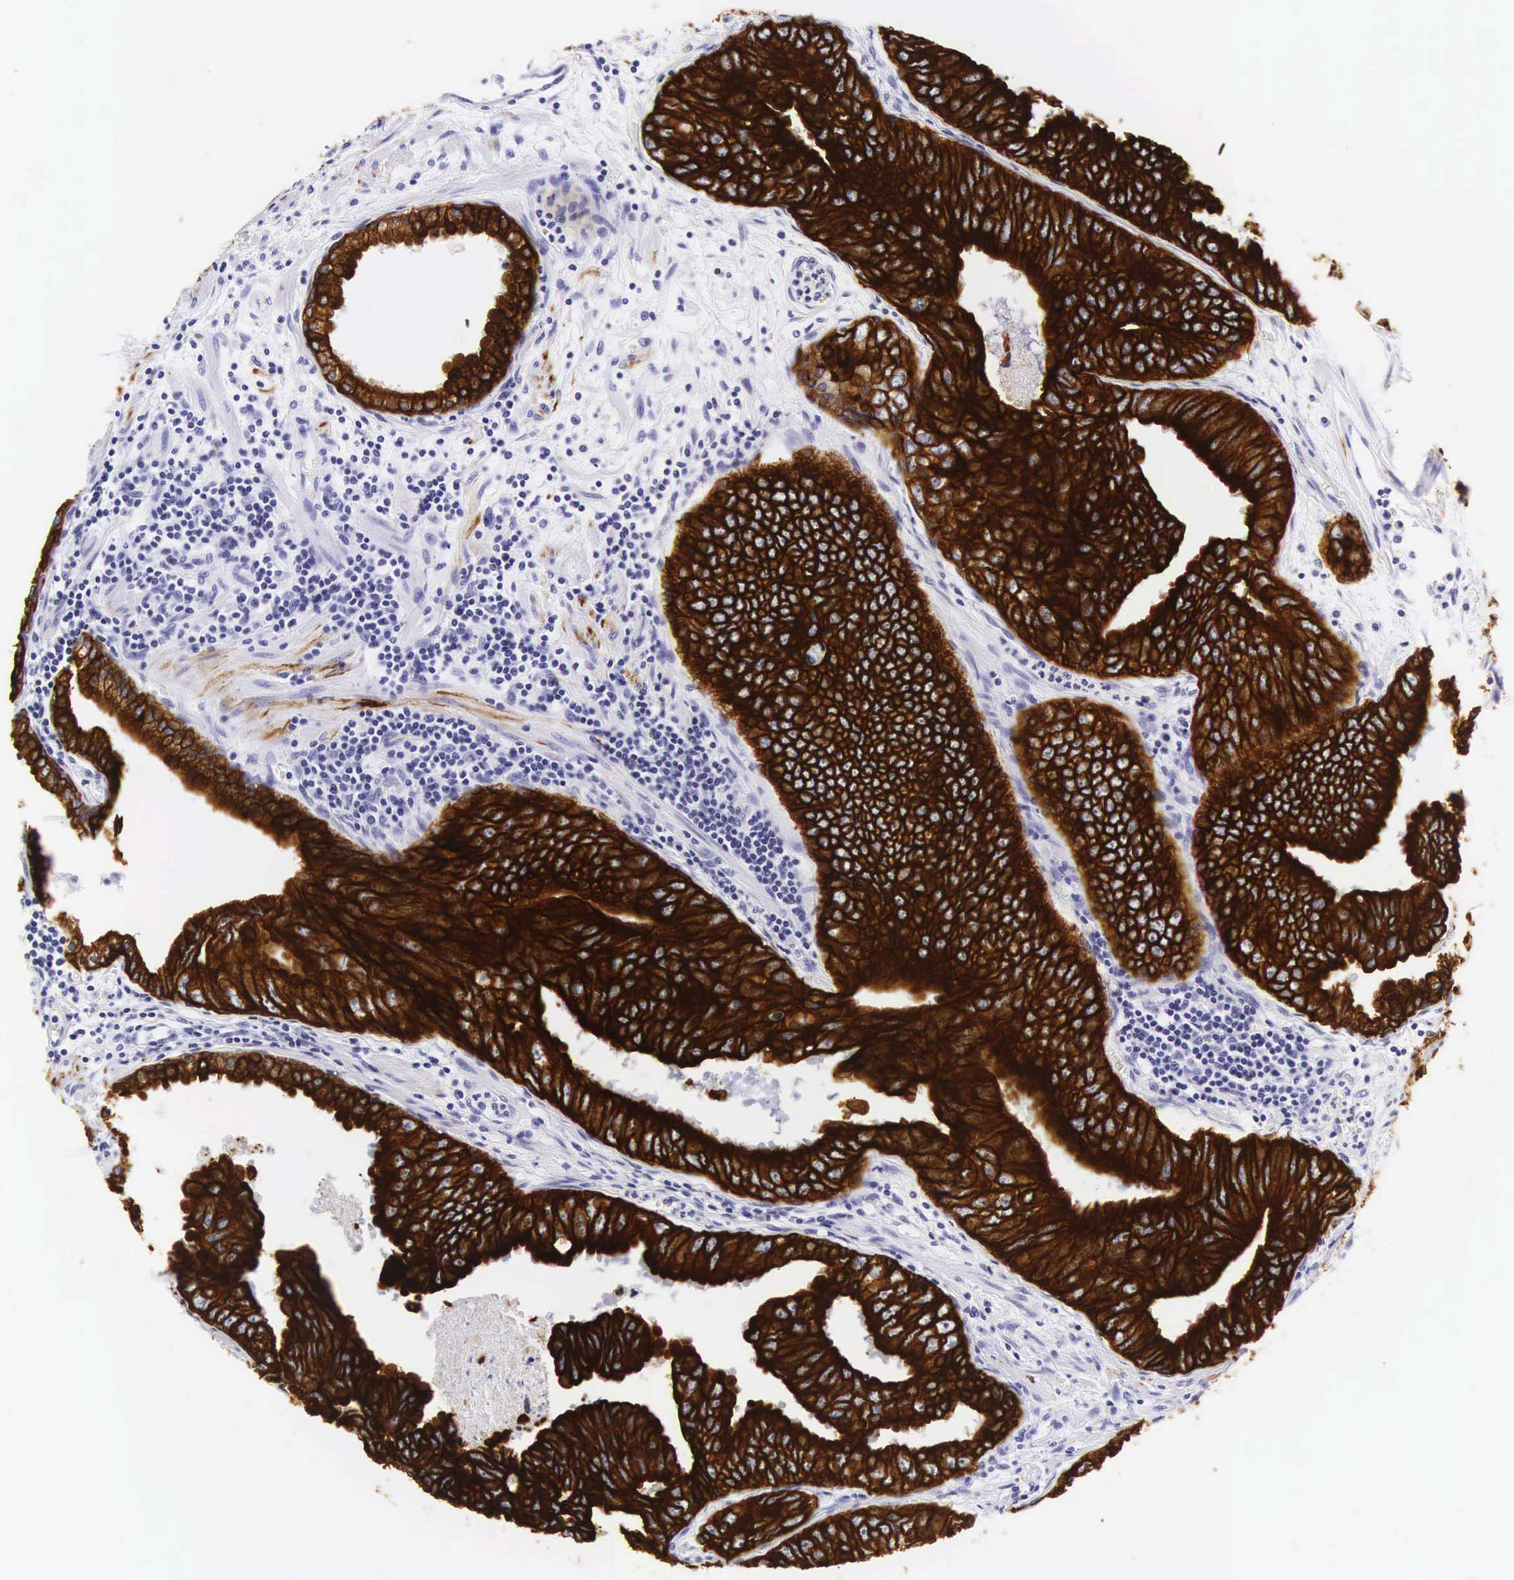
{"staining": {"intensity": "strong", "quantity": ">75%", "location": "cytoplasmic/membranous"}, "tissue": "prostate cancer", "cell_type": "Tumor cells", "image_type": "cancer", "snomed": [{"axis": "morphology", "description": "Adenocarcinoma, High grade"}, {"axis": "topography", "description": "Prostate"}], "caption": "Immunohistochemical staining of human prostate adenocarcinoma (high-grade) displays high levels of strong cytoplasmic/membranous protein positivity in approximately >75% of tumor cells.", "gene": "KRT18", "patient": {"sex": "male", "age": 56}}